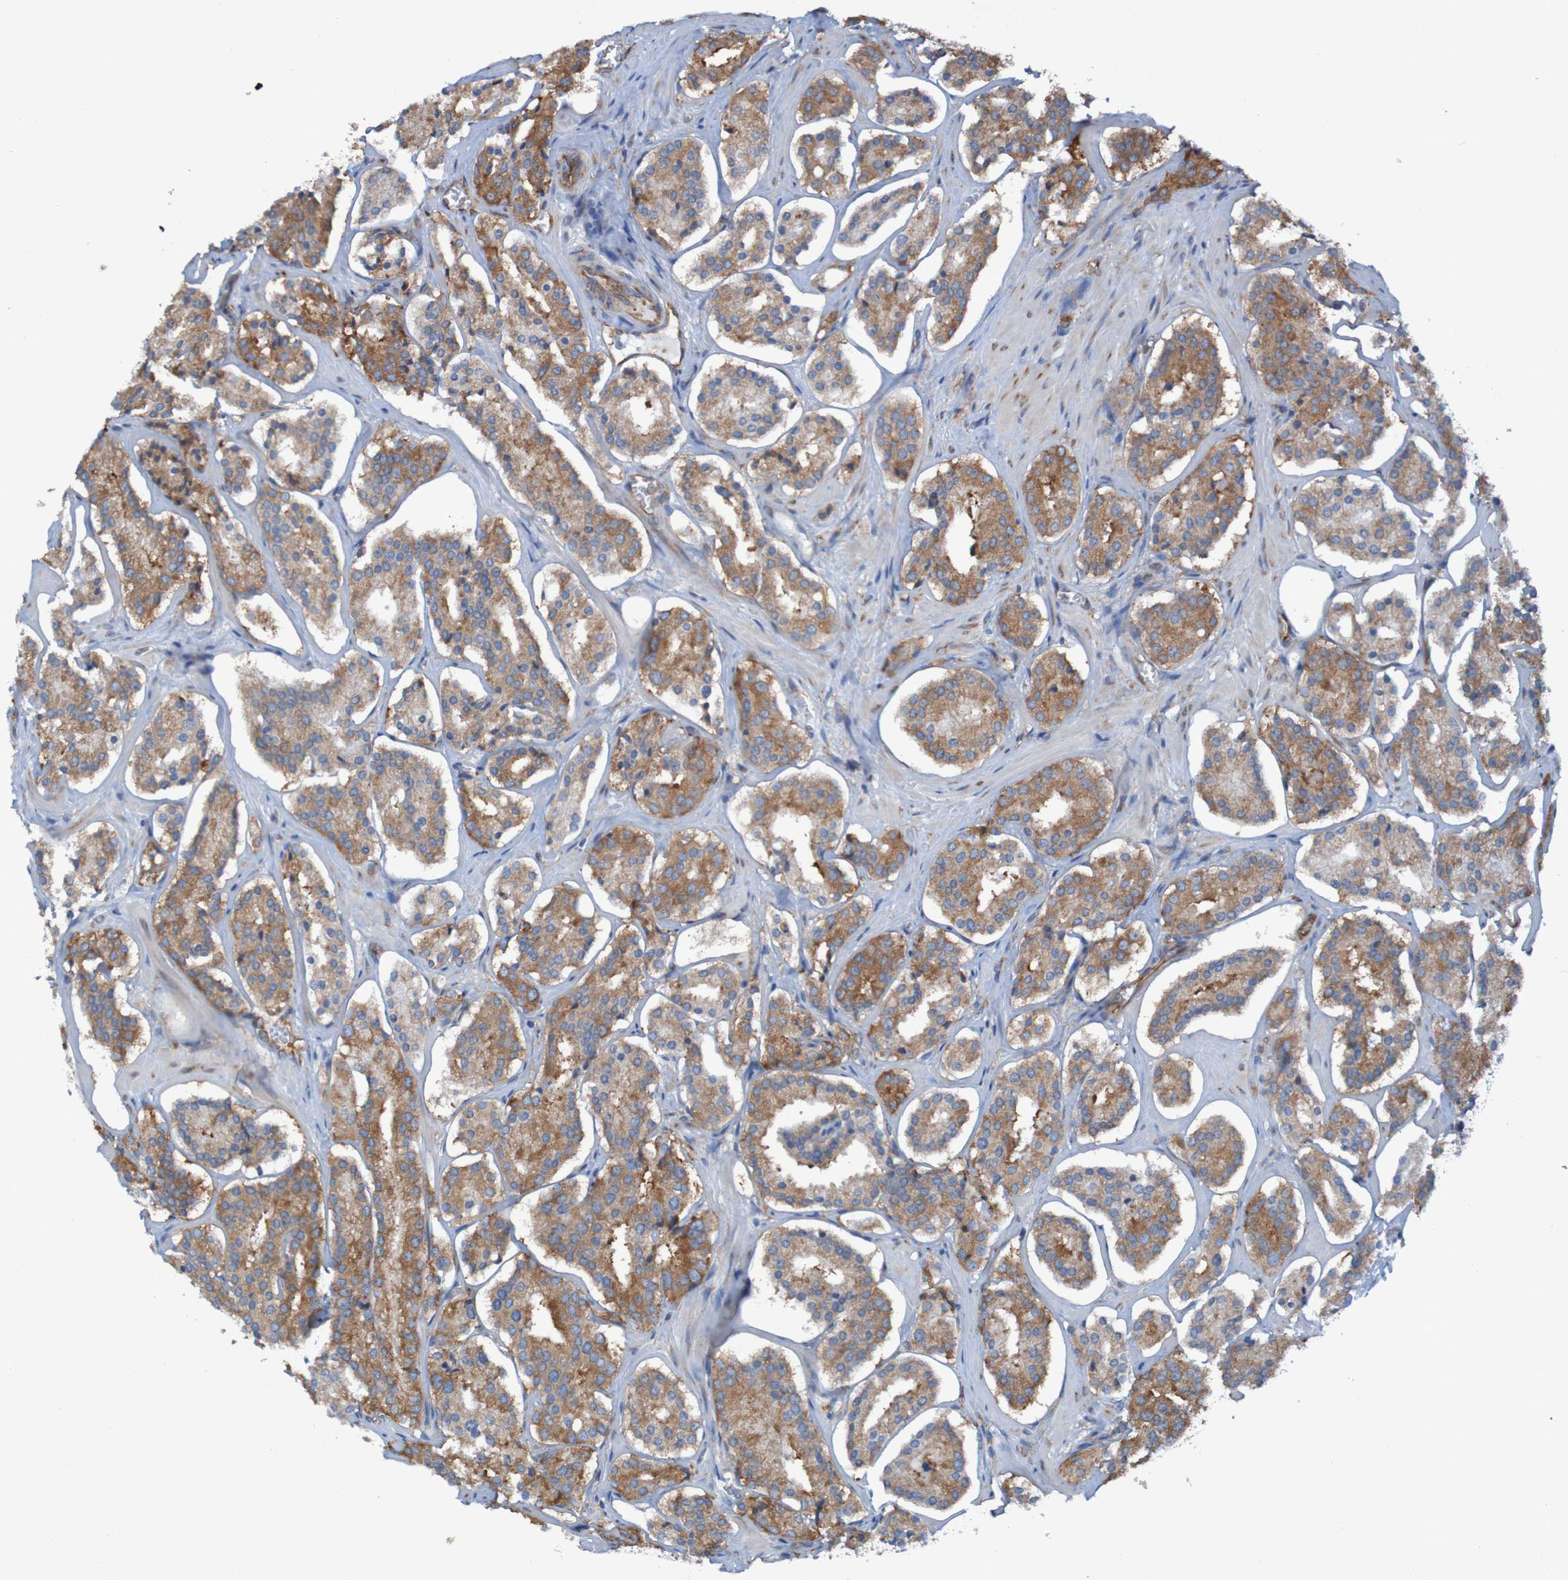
{"staining": {"intensity": "weak", "quantity": ">75%", "location": "cytoplasmic/membranous"}, "tissue": "prostate cancer", "cell_type": "Tumor cells", "image_type": "cancer", "snomed": [{"axis": "morphology", "description": "Adenocarcinoma, High grade"}, {"axis": "topography", "description": "Prostate"}], "caption": "Tumor cells display low levels of weak cytoplasmic/membranous positivity in approximately >75% of cells in human prostate cancer (adenocarcinoma (high-grade)).", "gene": "RPL10", "patient": {"sex": "male", "age": 60}}